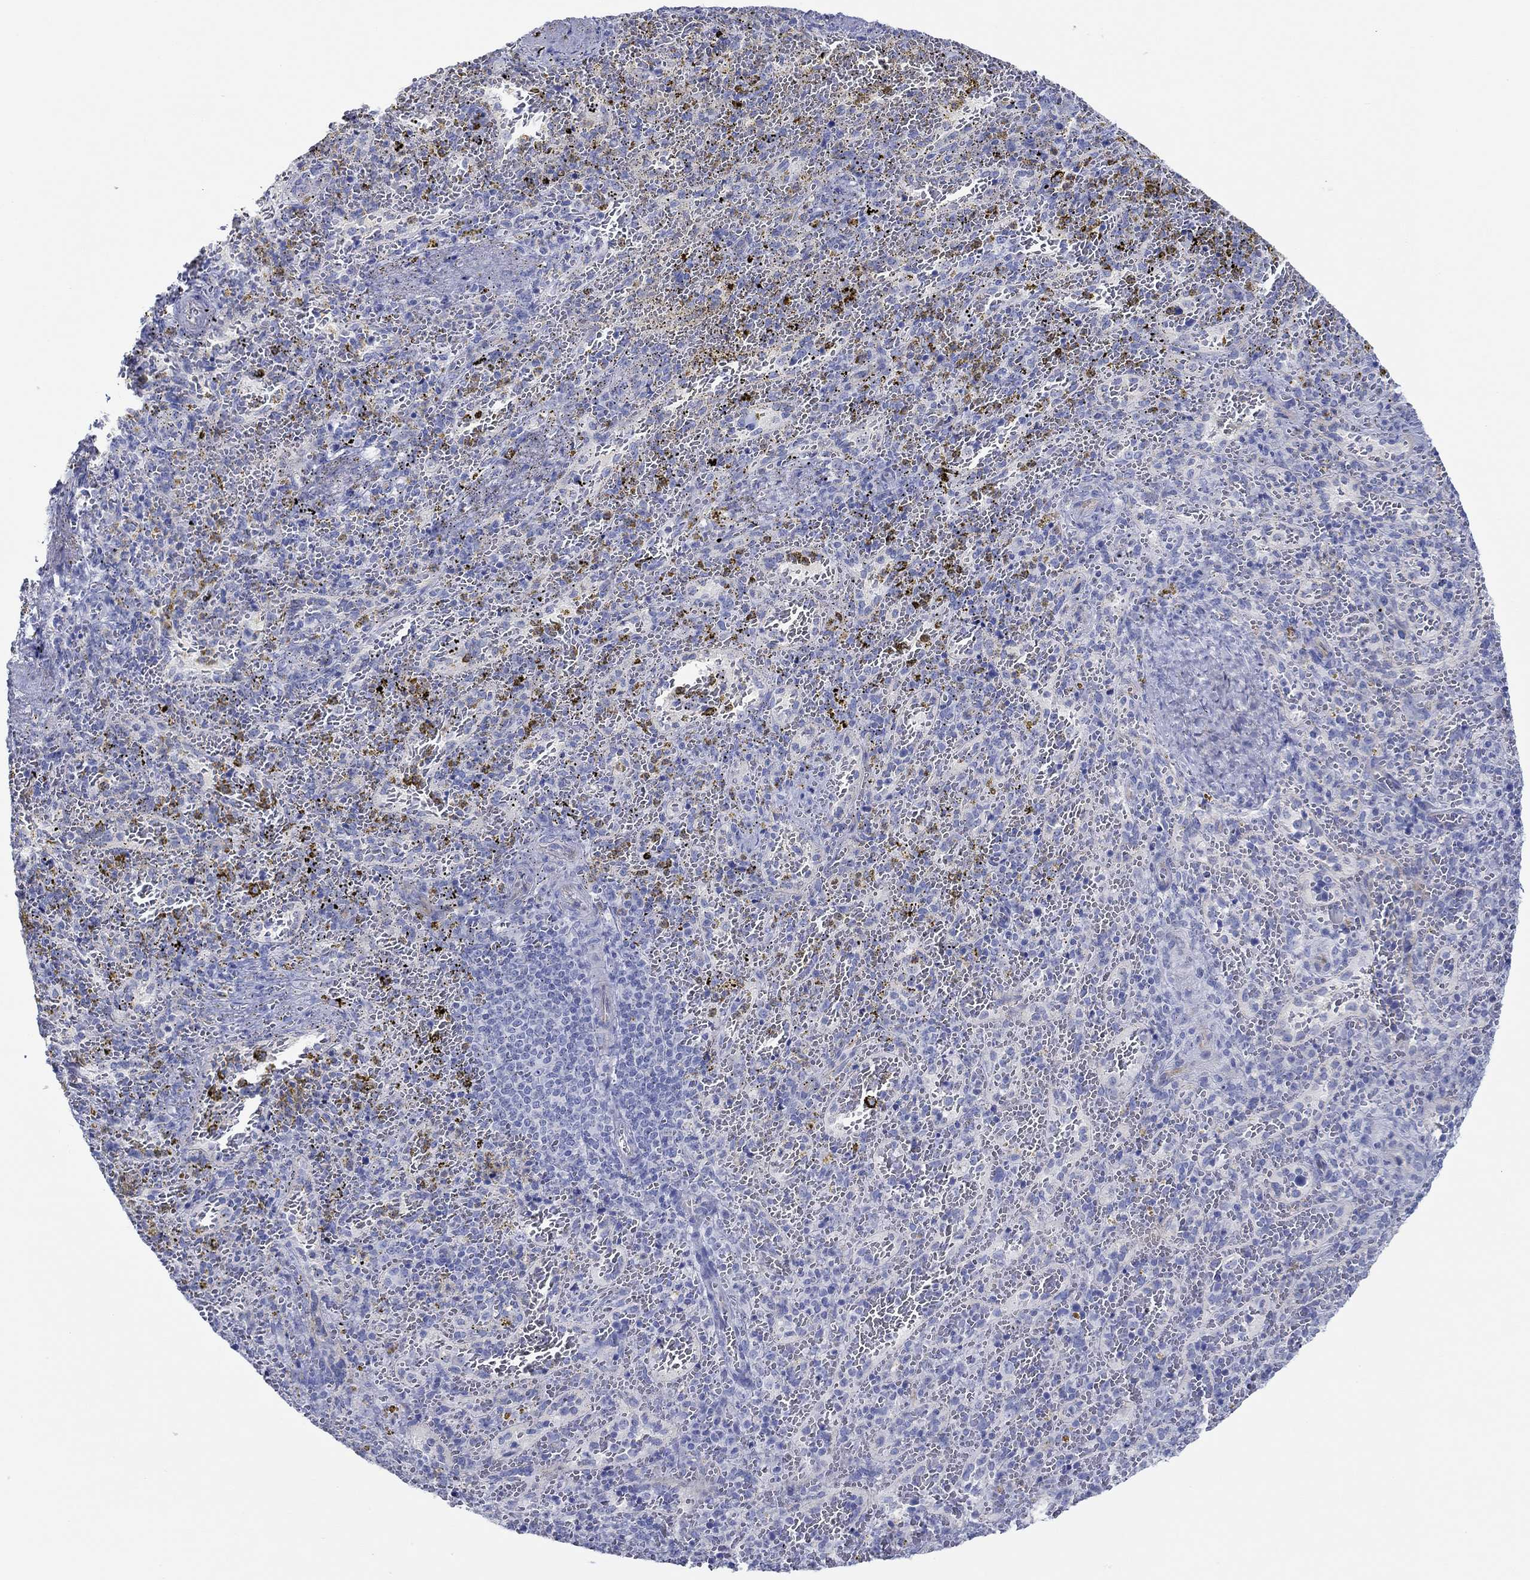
{"staining": {"intensity": "negative", "quantity": "none", "location": "none"}, "tissue": "spleen", "cell_type": "Cells in red pulp", "image_type": "normal", "snomed": [{"axis": "morphology", "description": "Normal tissue, NOS"}, {"axis": "topography", "description": "Spleen"}], "caption": "IHC histopathology image of benign human spleen stained for a protein (brown), which exhibits no staining in cells in red pulp. (Stains: DAB (3,3'-diaminobenzidine) immunohistochemistry (IHC) with hematoxylin counter stain, Microscopy: brightfield microscopy at high magnification).", "gene": "IGFBP6", "patient": {"sex": "female", "age": 50}}